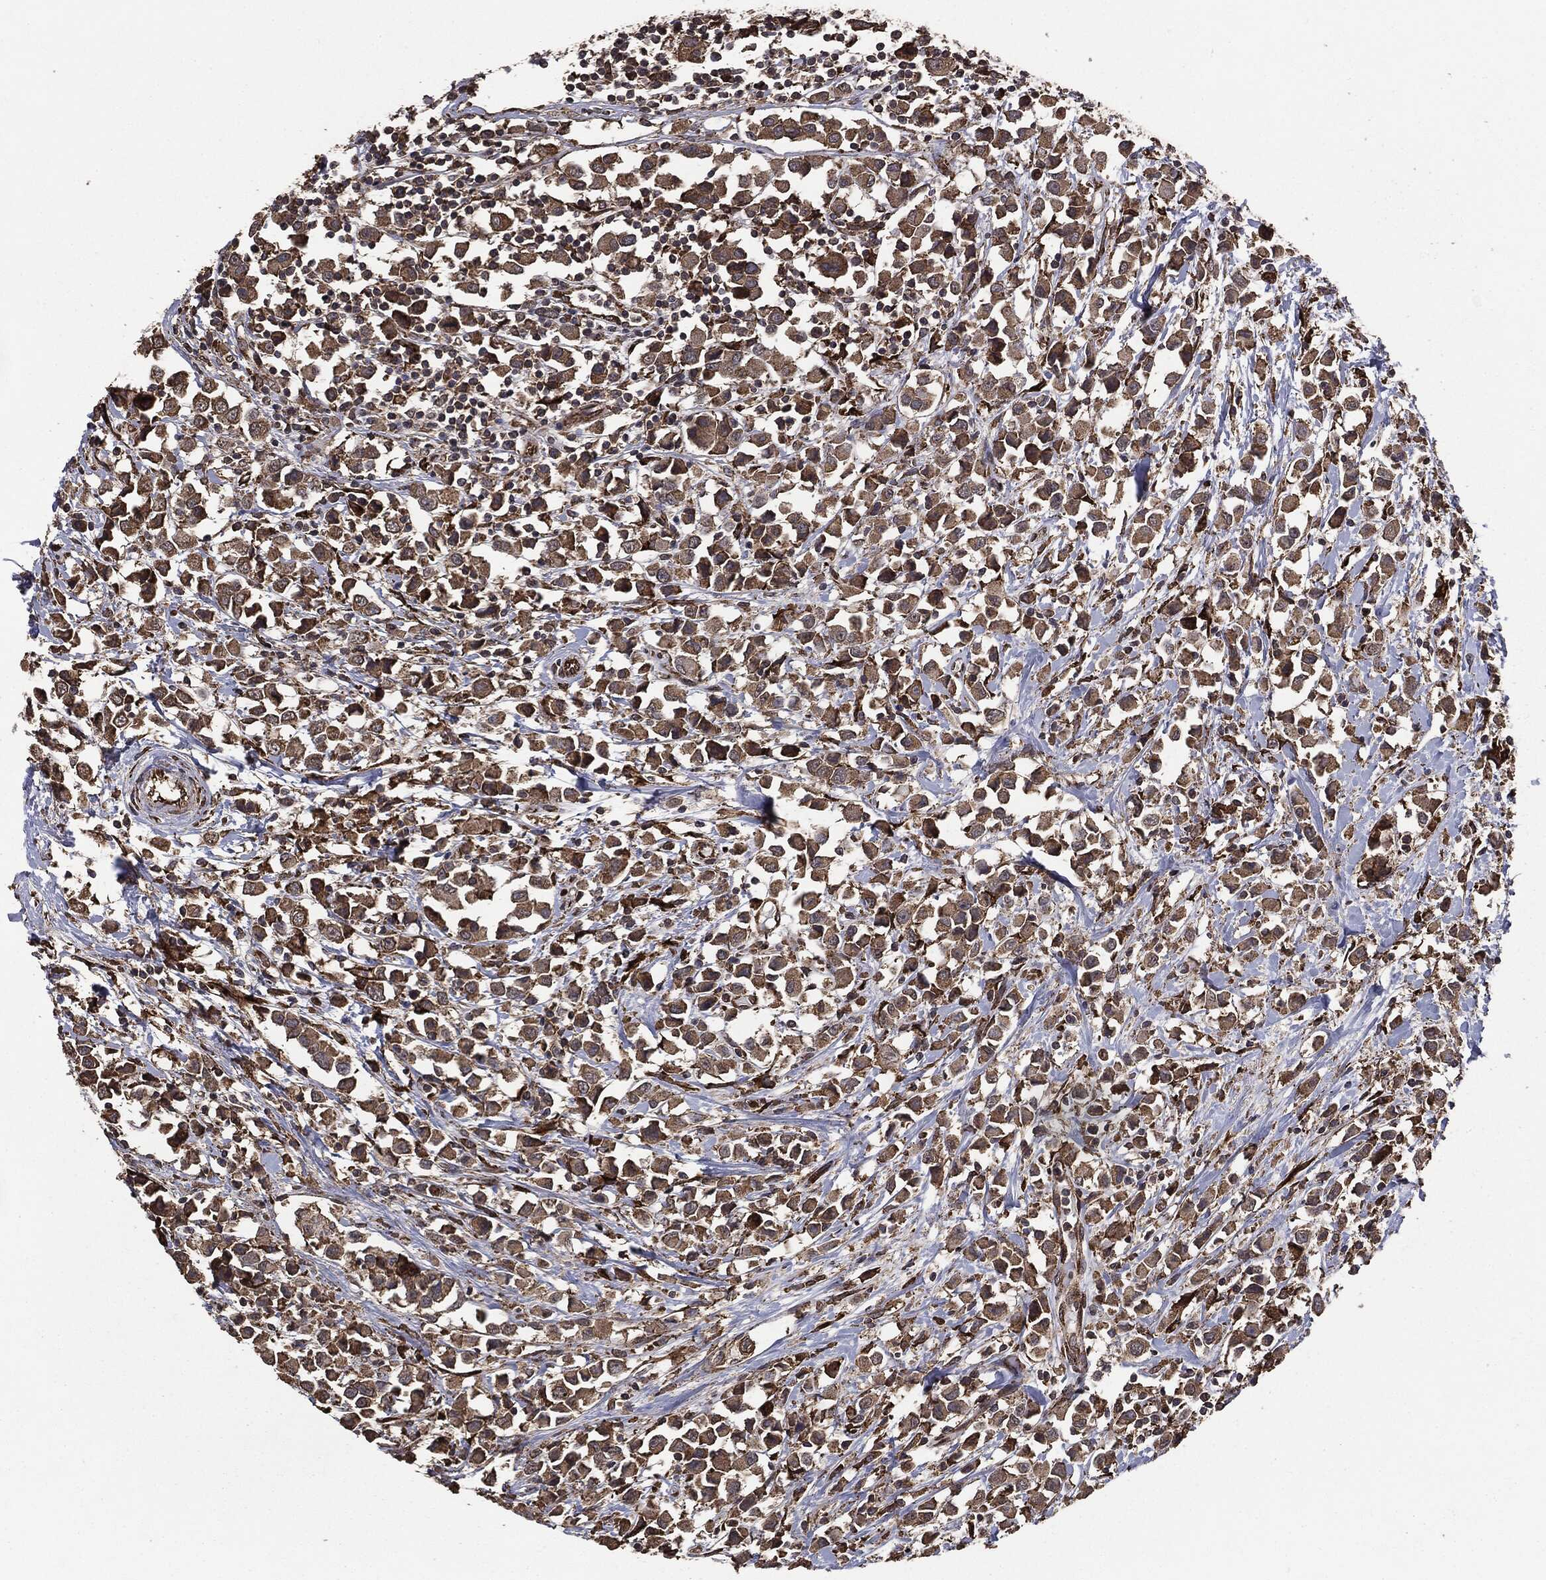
{"staining": {"intensity": "moderate", "quantity": ">75%", "location": "cytoplasmic/membranous"}, "tissue": "breast cancer", "cell_type": "Tumor cells", "image_type": "cancer", "snomed": [{"axis": "morphology", "description": "Duct carcinoma"}, {"axis": "topography", "description": "Breast"}], "caption": "Immunohistochemical staining of human breast intraductal carcinoma demonstrates medium levels of moderate cytoplasmic/membranous expression in about >75% of tumor cells. (Brightfield microscopy of DAB IHC at high magnification).", "gene": "MTOR", "patient": {"sex": "female", "age": 61}}